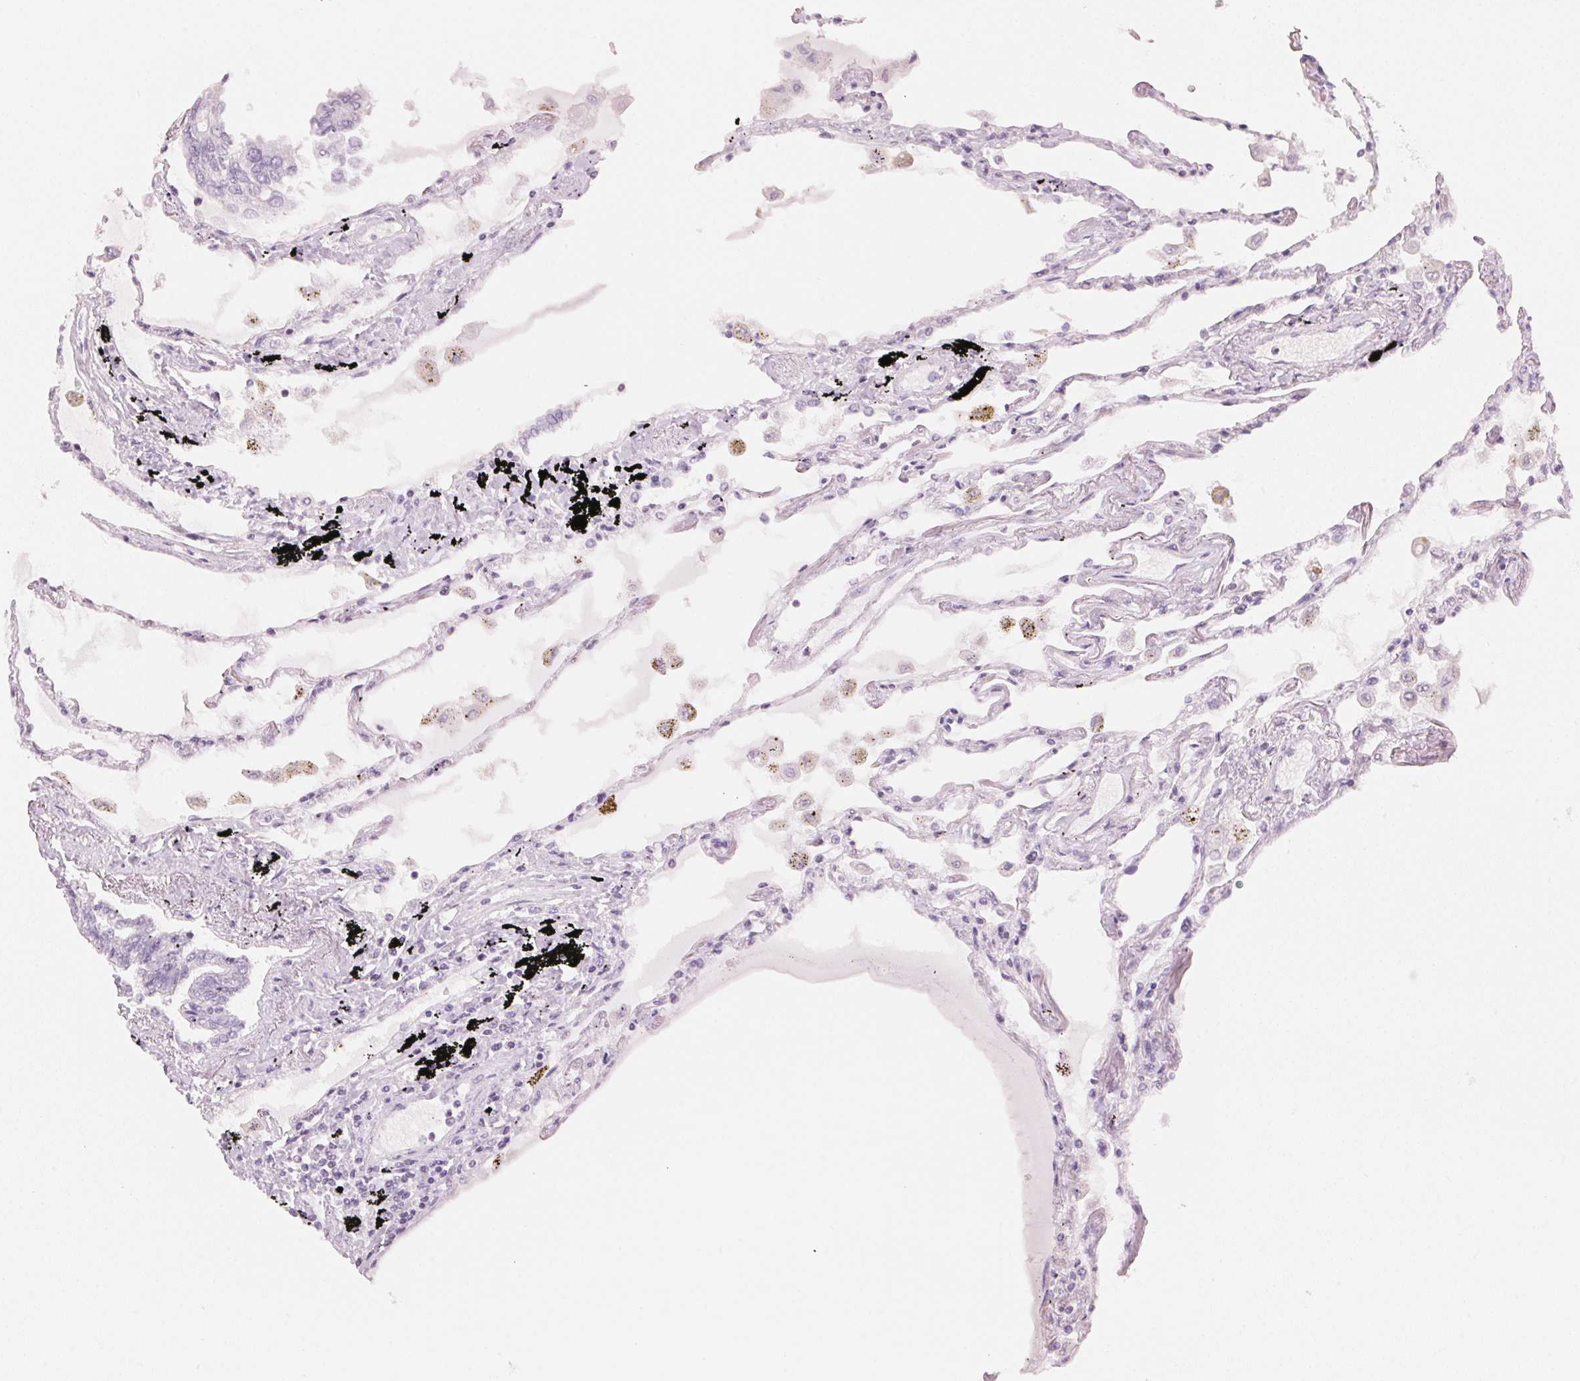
{"staining": {"intensity": "negative", "quantity": "none", "location": "none"}, "tissue": "lung", "cell_type": "Alveolar cells", "image_type": "normal", "snomed": [{"axis": "morphology", "description": "Normal tissue, NOS"}, {"axis": "morphology", "description": "Adenocarcinoma, NOS"}, {"axis": "topography", "description": "Cartilage tissue"}, {"axis": "topography", "description": "Lung"}], "caption": "DAB immunohistochemical staining of benign lung shows no significant expression in alveolar cells. Nuclei are stained in blue.", "gene": "HOXB13", "patient": {"sex": "female", "age": 67}}